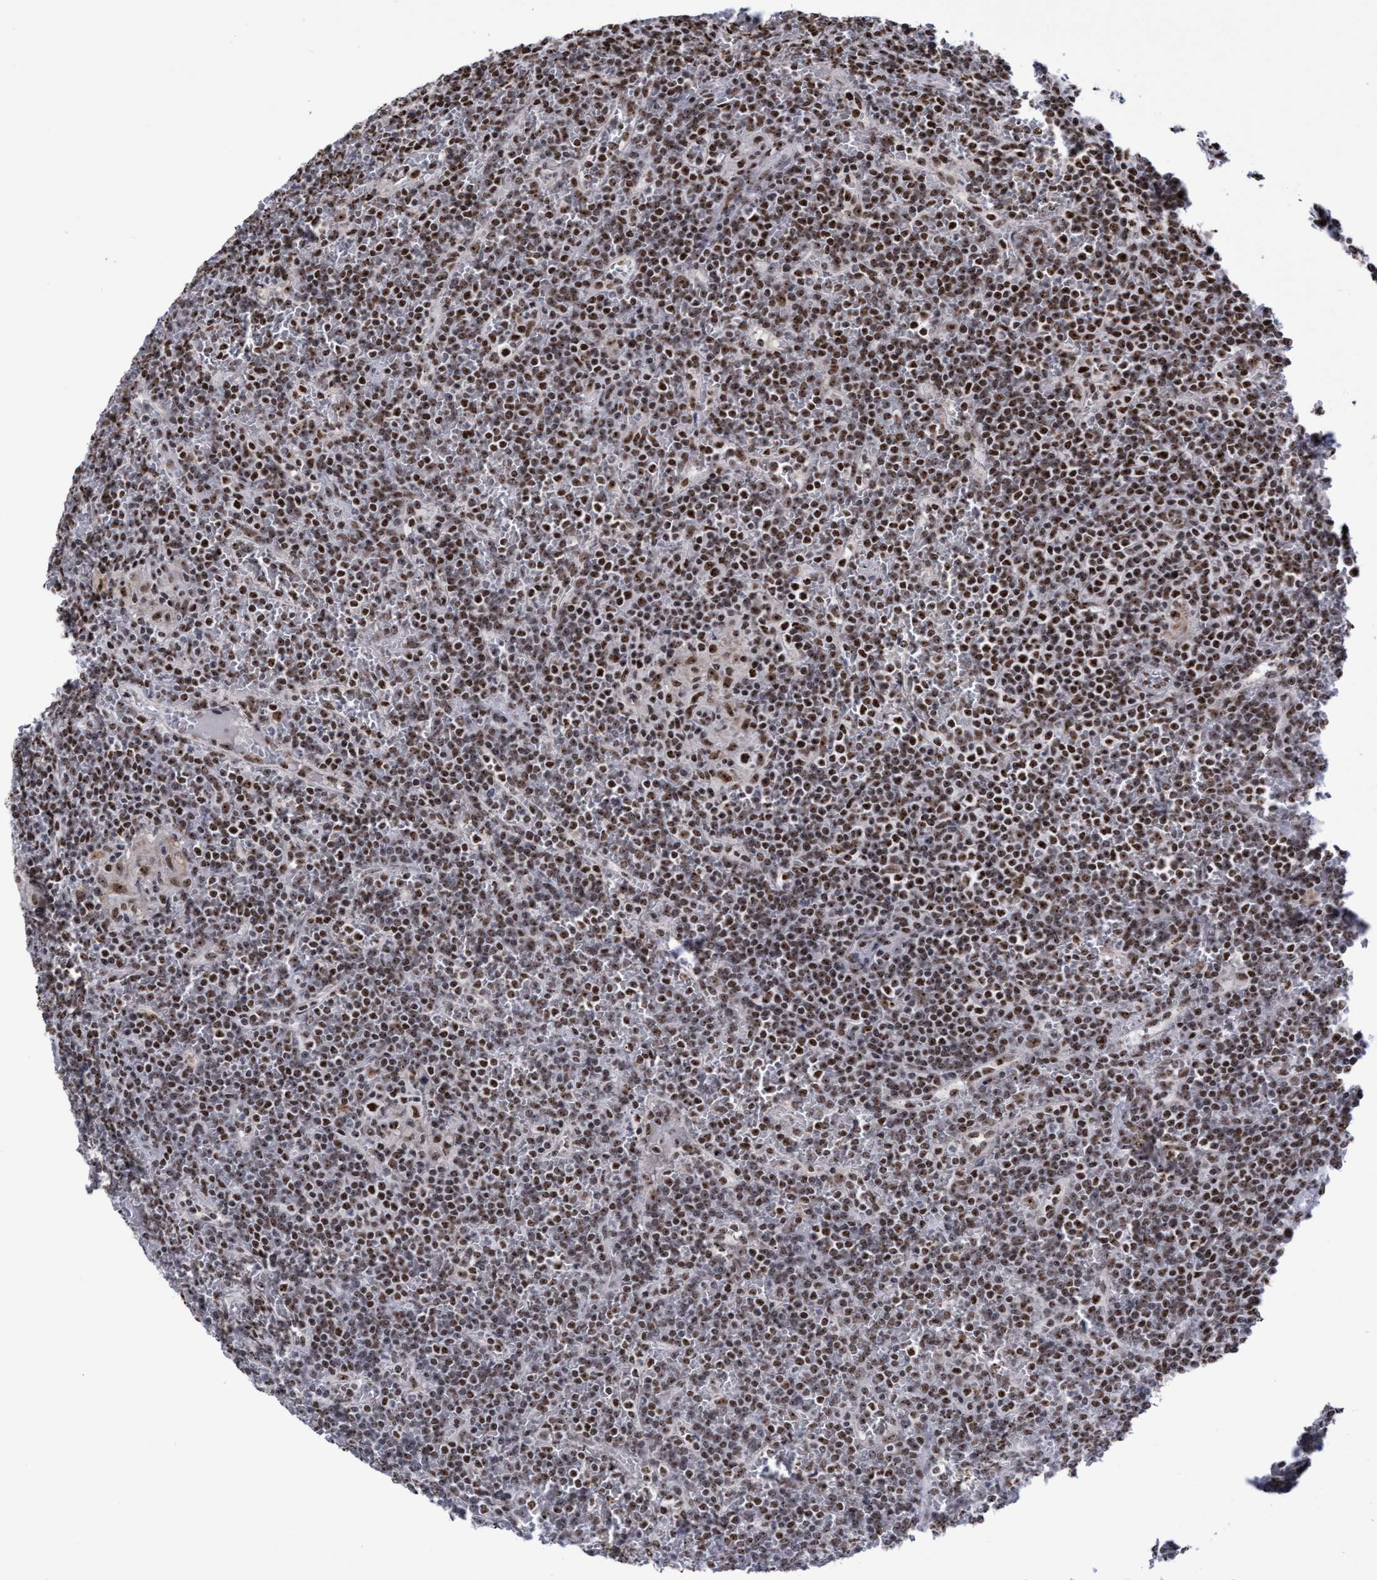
{"staining": {"intensity": "moderate", "quantity": ">75%", "location": "nuclear"}, "tissue": "lymphoma", "cell_type": "Tumor cells", "image_type": "cancer", "snomed": [{"axis": "morphology", "description": "Malignant lymphoma, non-Hodgkin's type, Low grade"}, {"axis": "topography", "description": "Spleen"}], "caption": "IHC staining of low-grade malignant lymphoma, non-Hodgkin's type, which displays medium levels of moderate nuclear staining in approximately >75% of tumor cells indicating moderate nuclear protein expression. The staining was performed using DAB (brown) for protein detection and nuclei were counterstained in hematoxylin (blue).", "gene": "EFCAB10", "patient": {"sex": "female", "age": 19}}